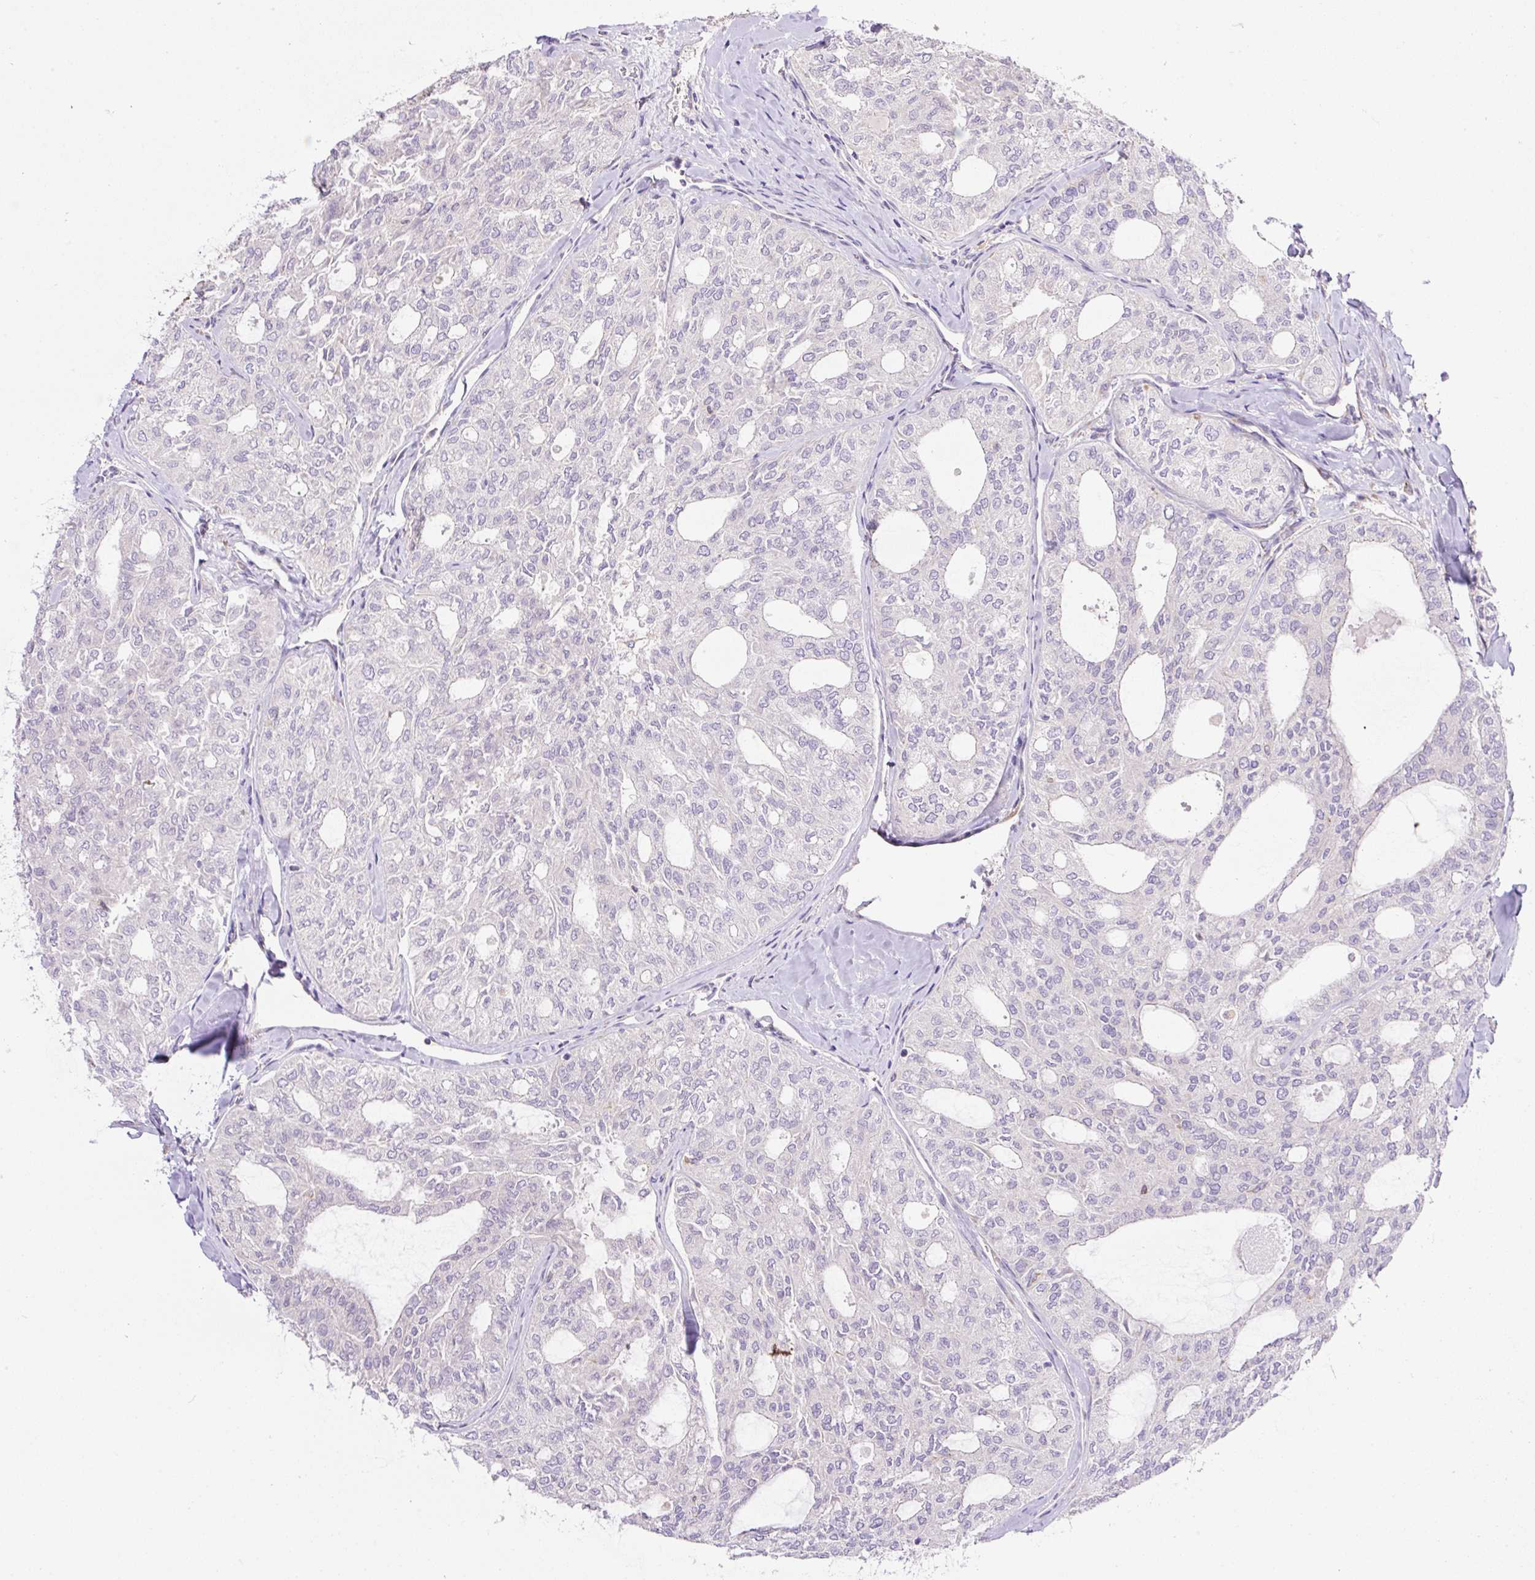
{"staining": {"intensity": "negative", "quantity": "none", "location": "none"}, "tissue": "thyroid cancer", "cell_type": "Tumor cells", "image_type": "cancer", "snomed": [{"axis": "morphology", "description": "Follicular adenoma carcinoma, NOS"}, {"axis": "topography", "description": "Thyroid gland"}], "caption": "The immunohistochemistry image has no significant staining in tumor cells of thyroid cancer tissue.", "gene": "POFUT1", "patient": {"sex": "male", "age": 75}}